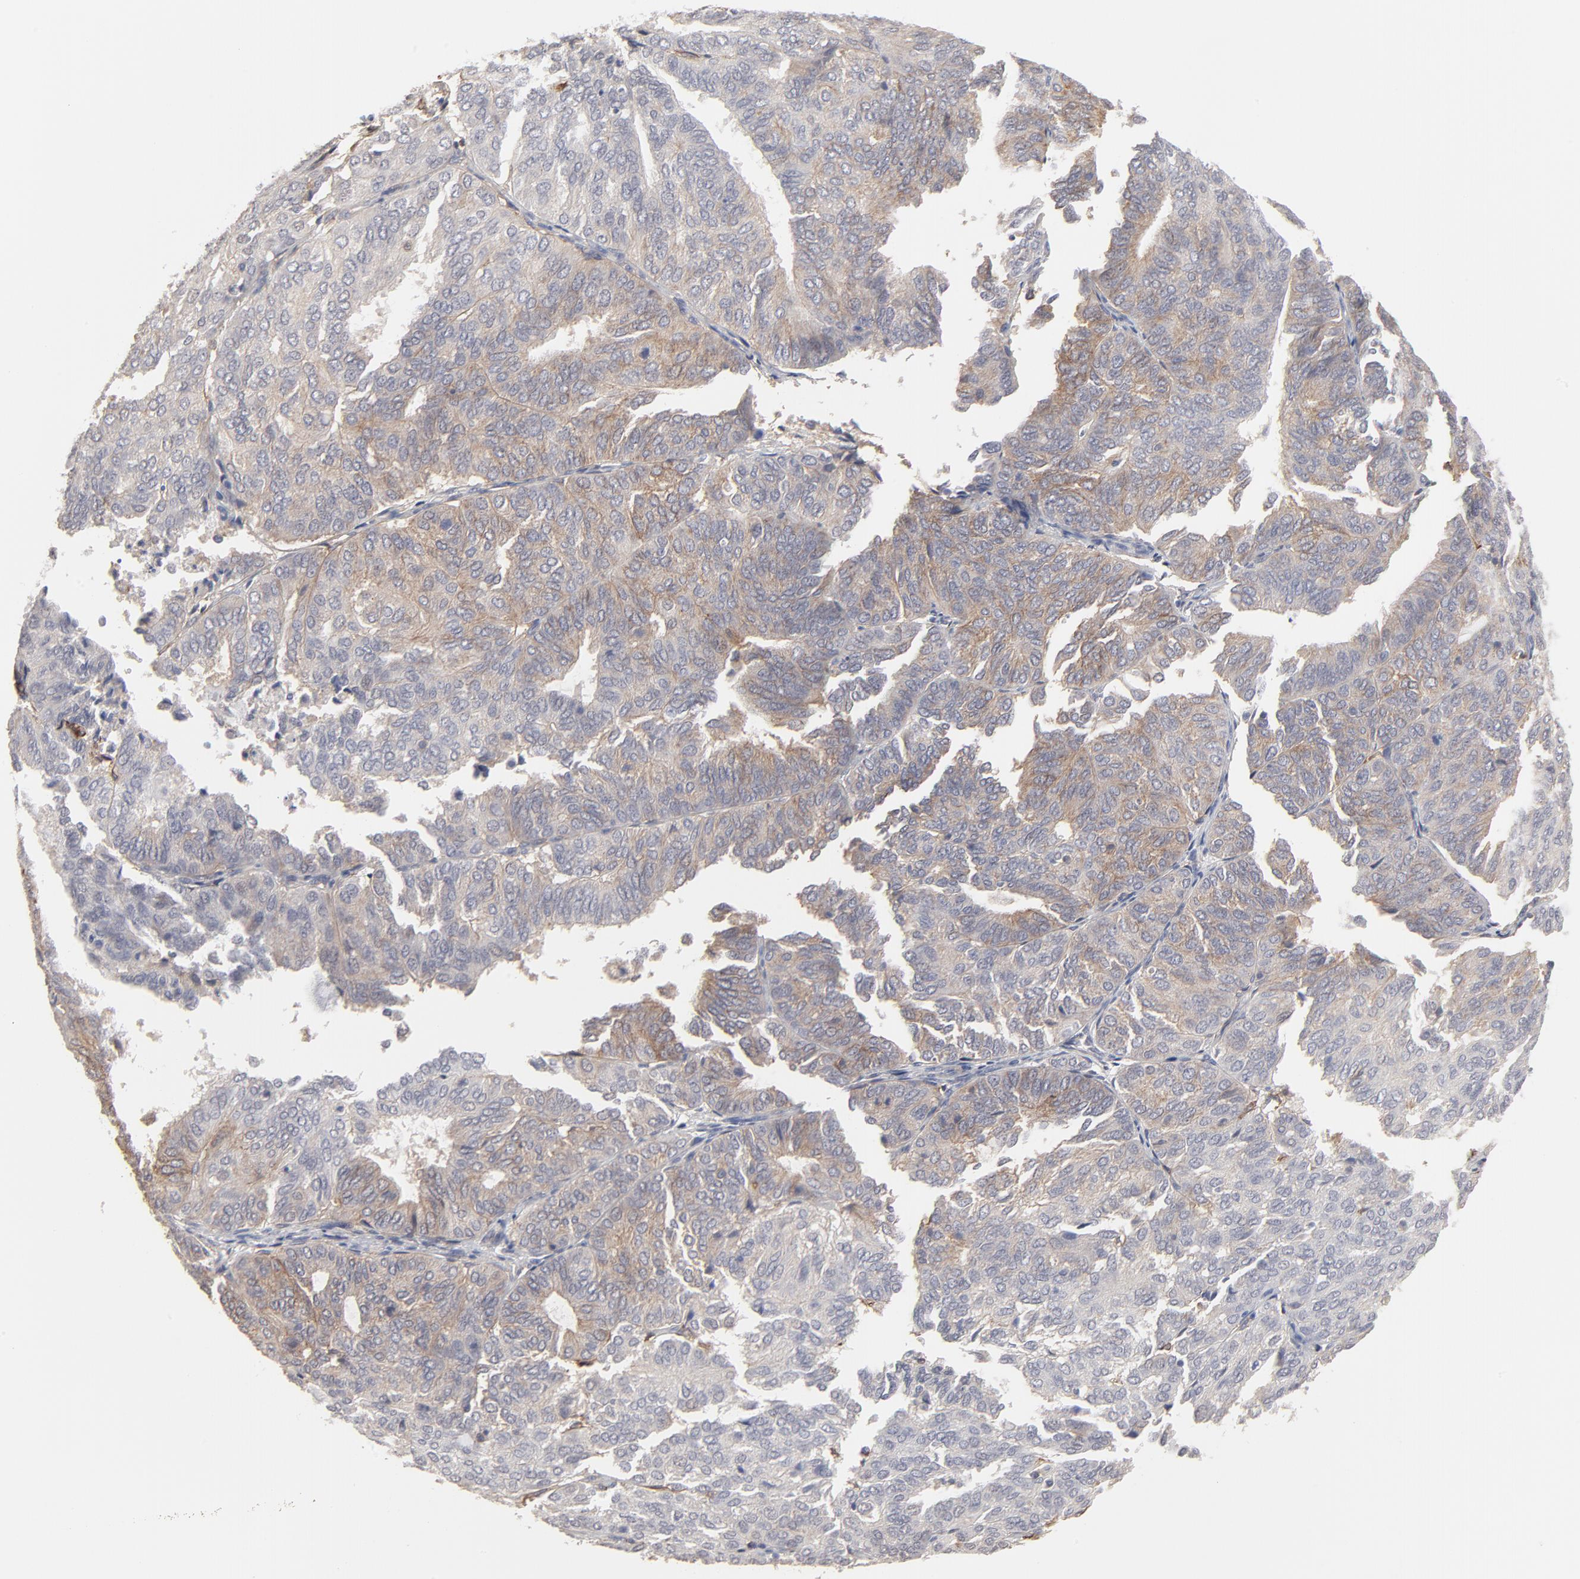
{"staining": {"intensity": "moderate", "quantity": "25%-75%", "location": "cytoplasmic/membranous"}, "tissue": "endometrial cancer", "cell_type": "Tumor cells", "image_type": "cancer", "snomed": [{"axis": "morphology", "description": "Adenocarcinoma, NOS"}, {"axis": "topography", "description": "Endometrium"}], "caption": "Endometrial cancer stained with a protein marker exhibits moderate staining in tumor cells.", "gene": "SLC16A1", "patient": {"sex": "female", "age": 59}}